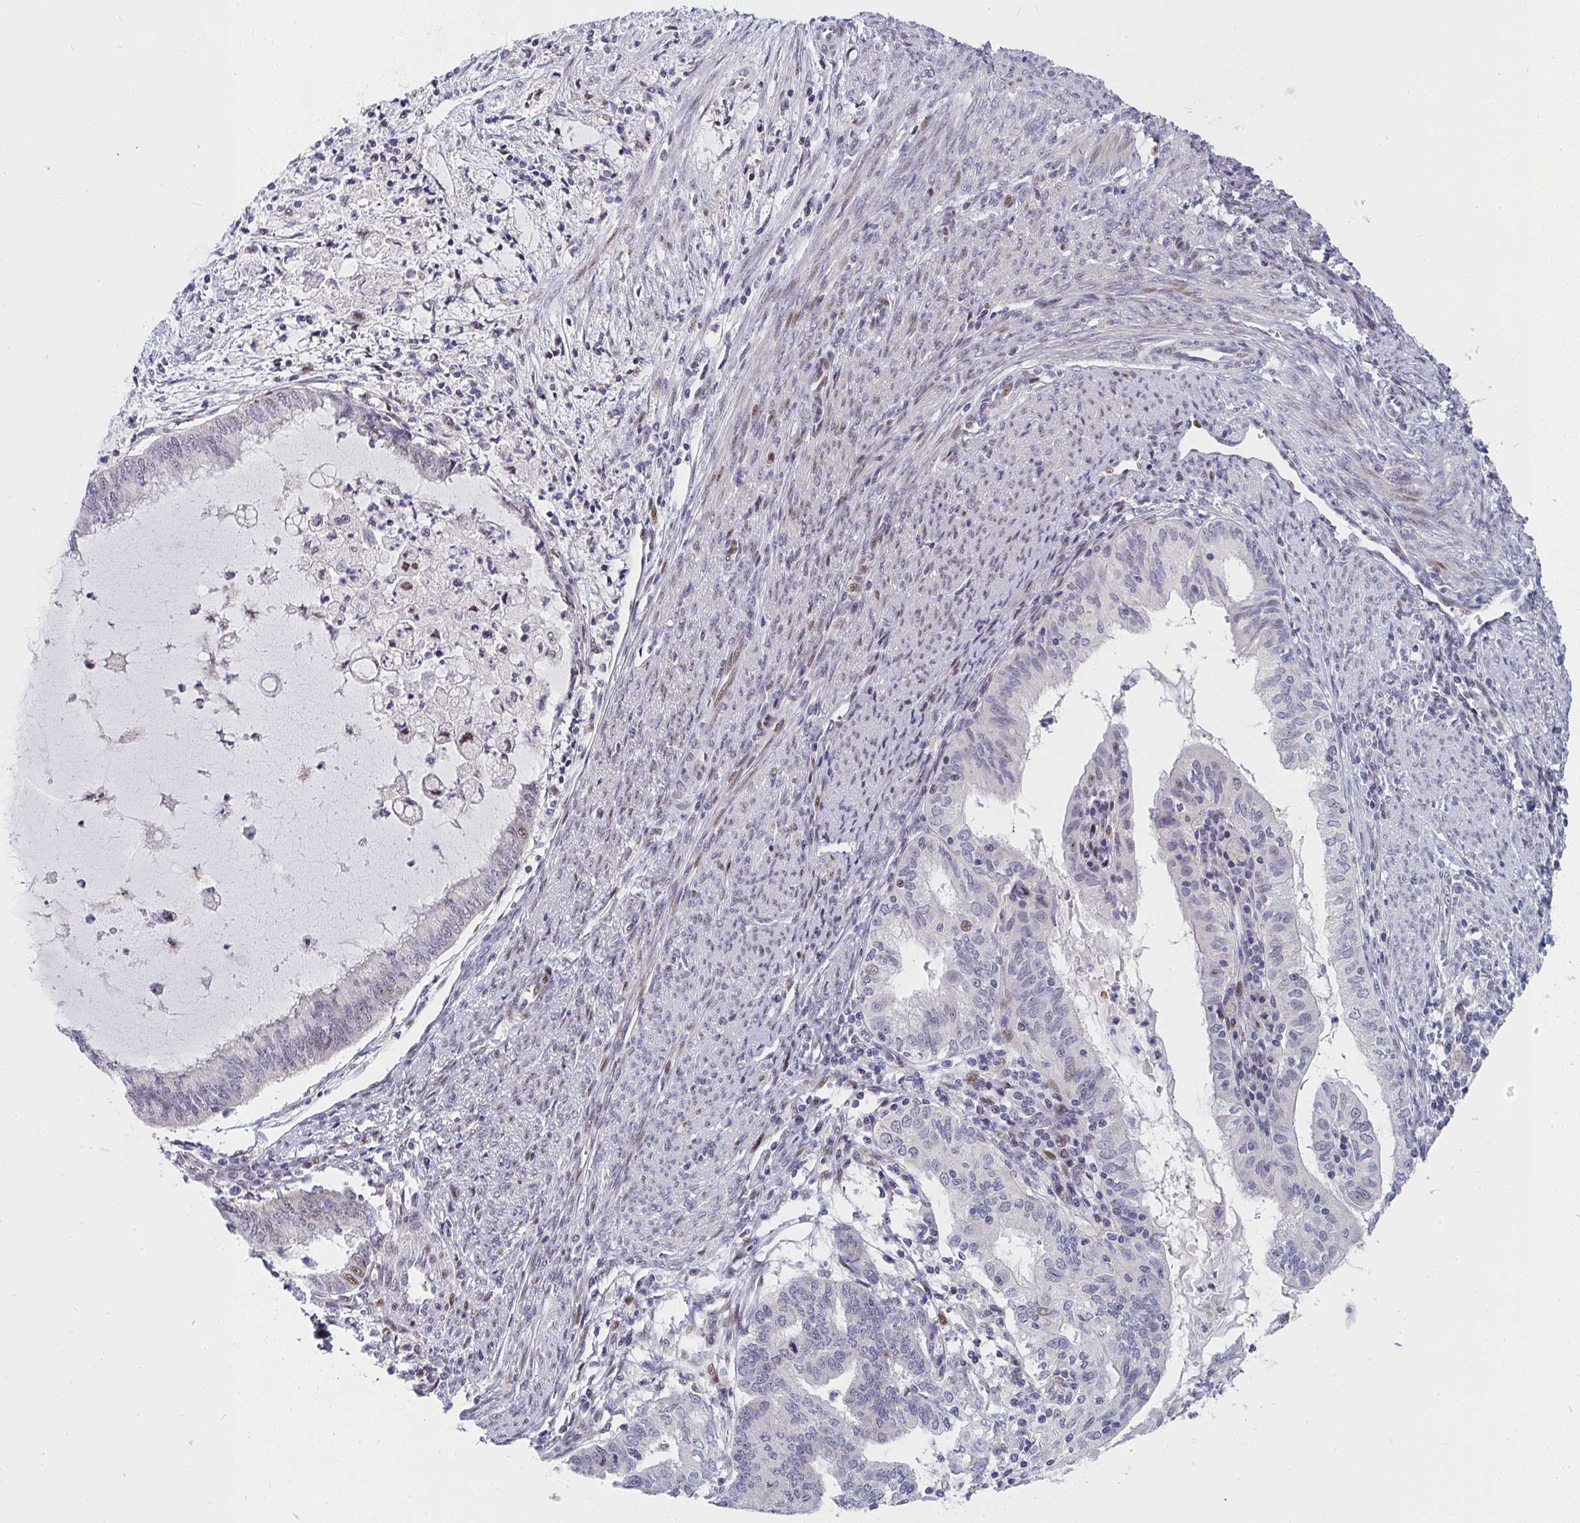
{"staining": {"intensity": "weak", "quantity": "<25%", "location": "nuclear"}, "tissue": "endometrial cancer", "cell_type": "Tumor cells", "image_type": "cancer", "snomed": [{"axis": "morphology", "description": "Adenocarcinoma, NOS"}, {"axis": "topography", "description": "Endometrium"}], "caption": "Immunohistochemistry (IHC) image of human endometrial cancer (adenocarcinoma) stained for a protein (brown), which reveals no staining in tumor cells. The staining is performed using DAB (3,3'-diaminobenzidine) brown chromogen with nuclei counter-stained in using hematoxylin.", "gene": "ZIC3", "patient": {"sex": "female", "age": 79}}